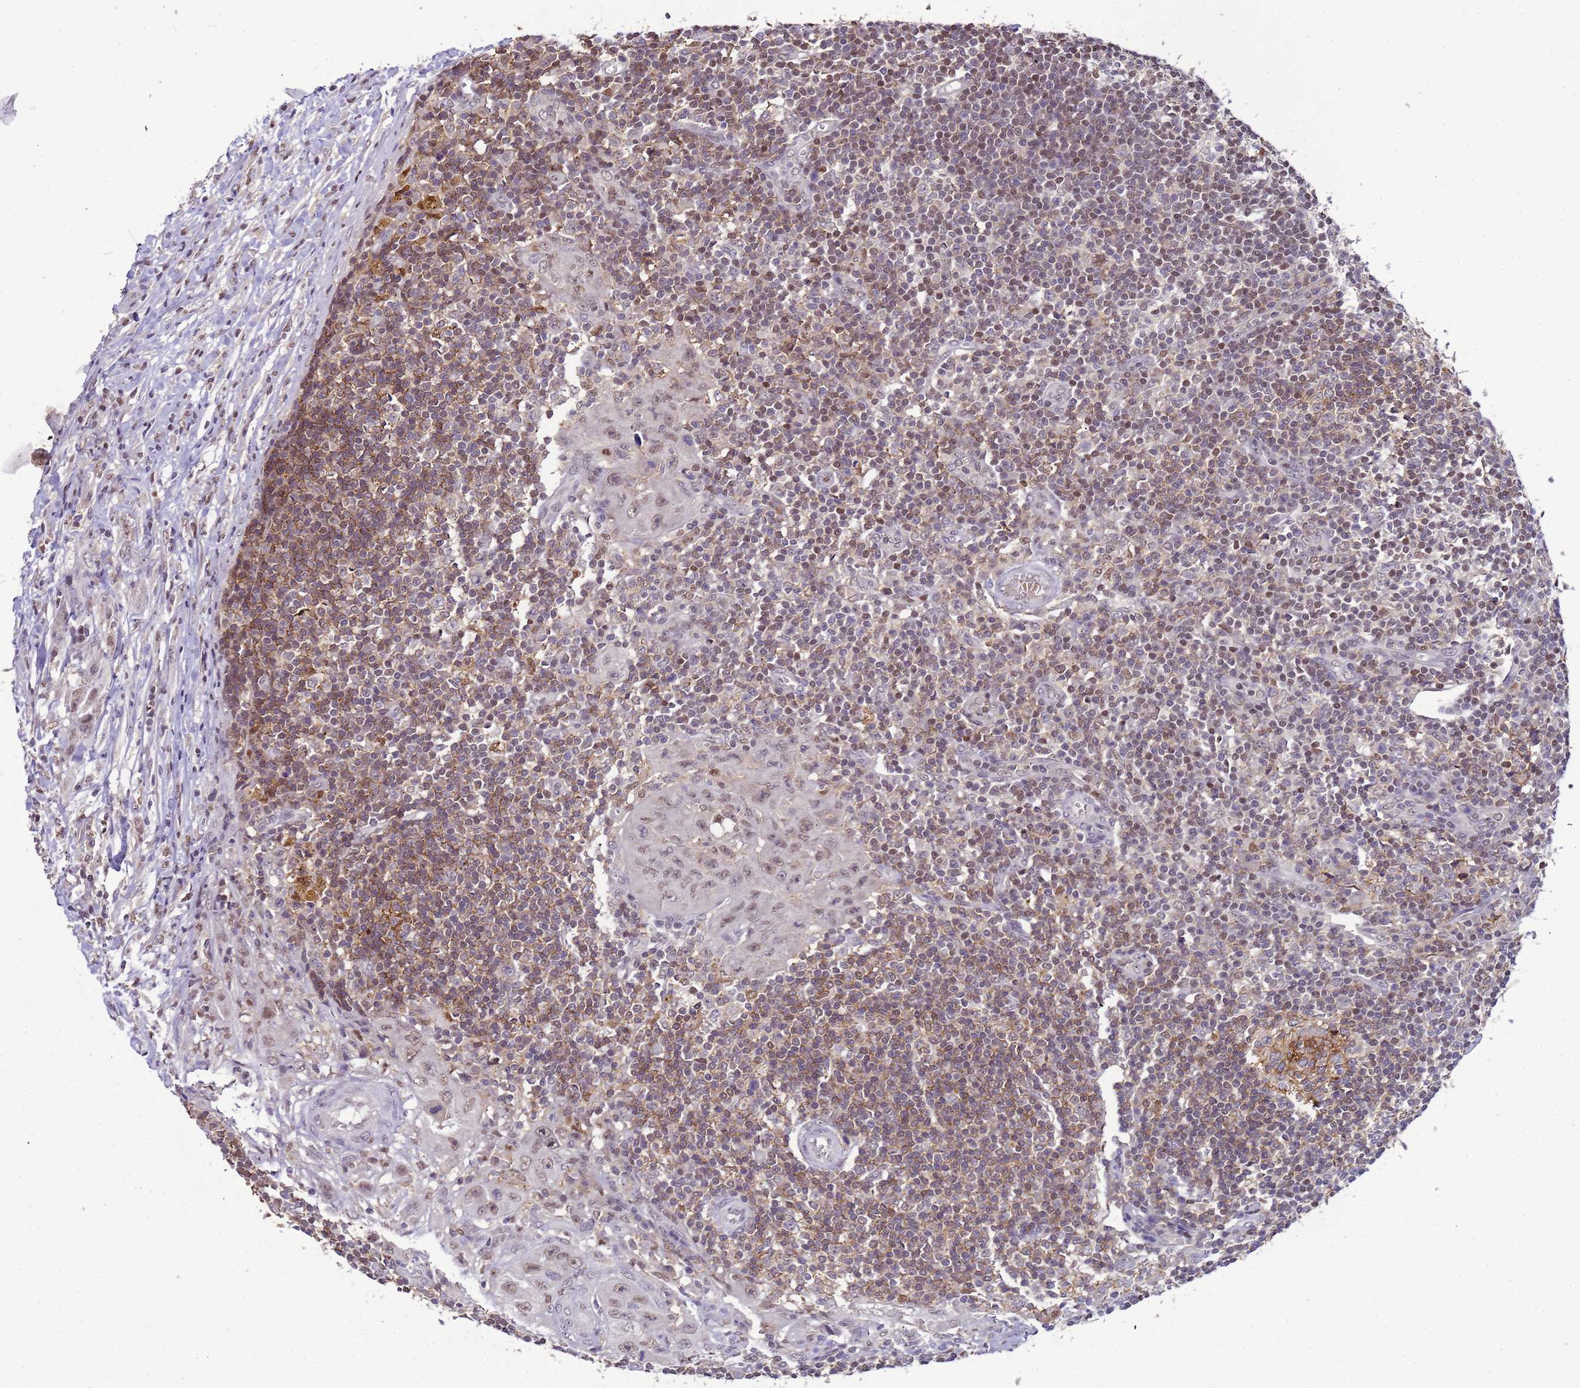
{"staining": {"intensity": "strong", "quantity": ">75%", "location": "cytoplasmic/membranous"}, "tissue": "lymph node", "cell_type": "Germinal center cells", "image_type": "normal", "snomed": [{"axis": "morphology", "description": "Normal tissue, NOS"}, {"axis": "morphology", "description": "Squamous cell carcinoma, metastatic, NOS"}, {"axis": "topography", "description": "Lymph node"}], "caption": "Immunohistochemistry (IHC) micrograph of benign lymph node stained for a protein (brown), which shows high levels of strong cytoplasmic/membranous expression in approximately >75% of germinal center cells.", "gene": "CD53", "patient": {"sex": "male", "age": 73}}